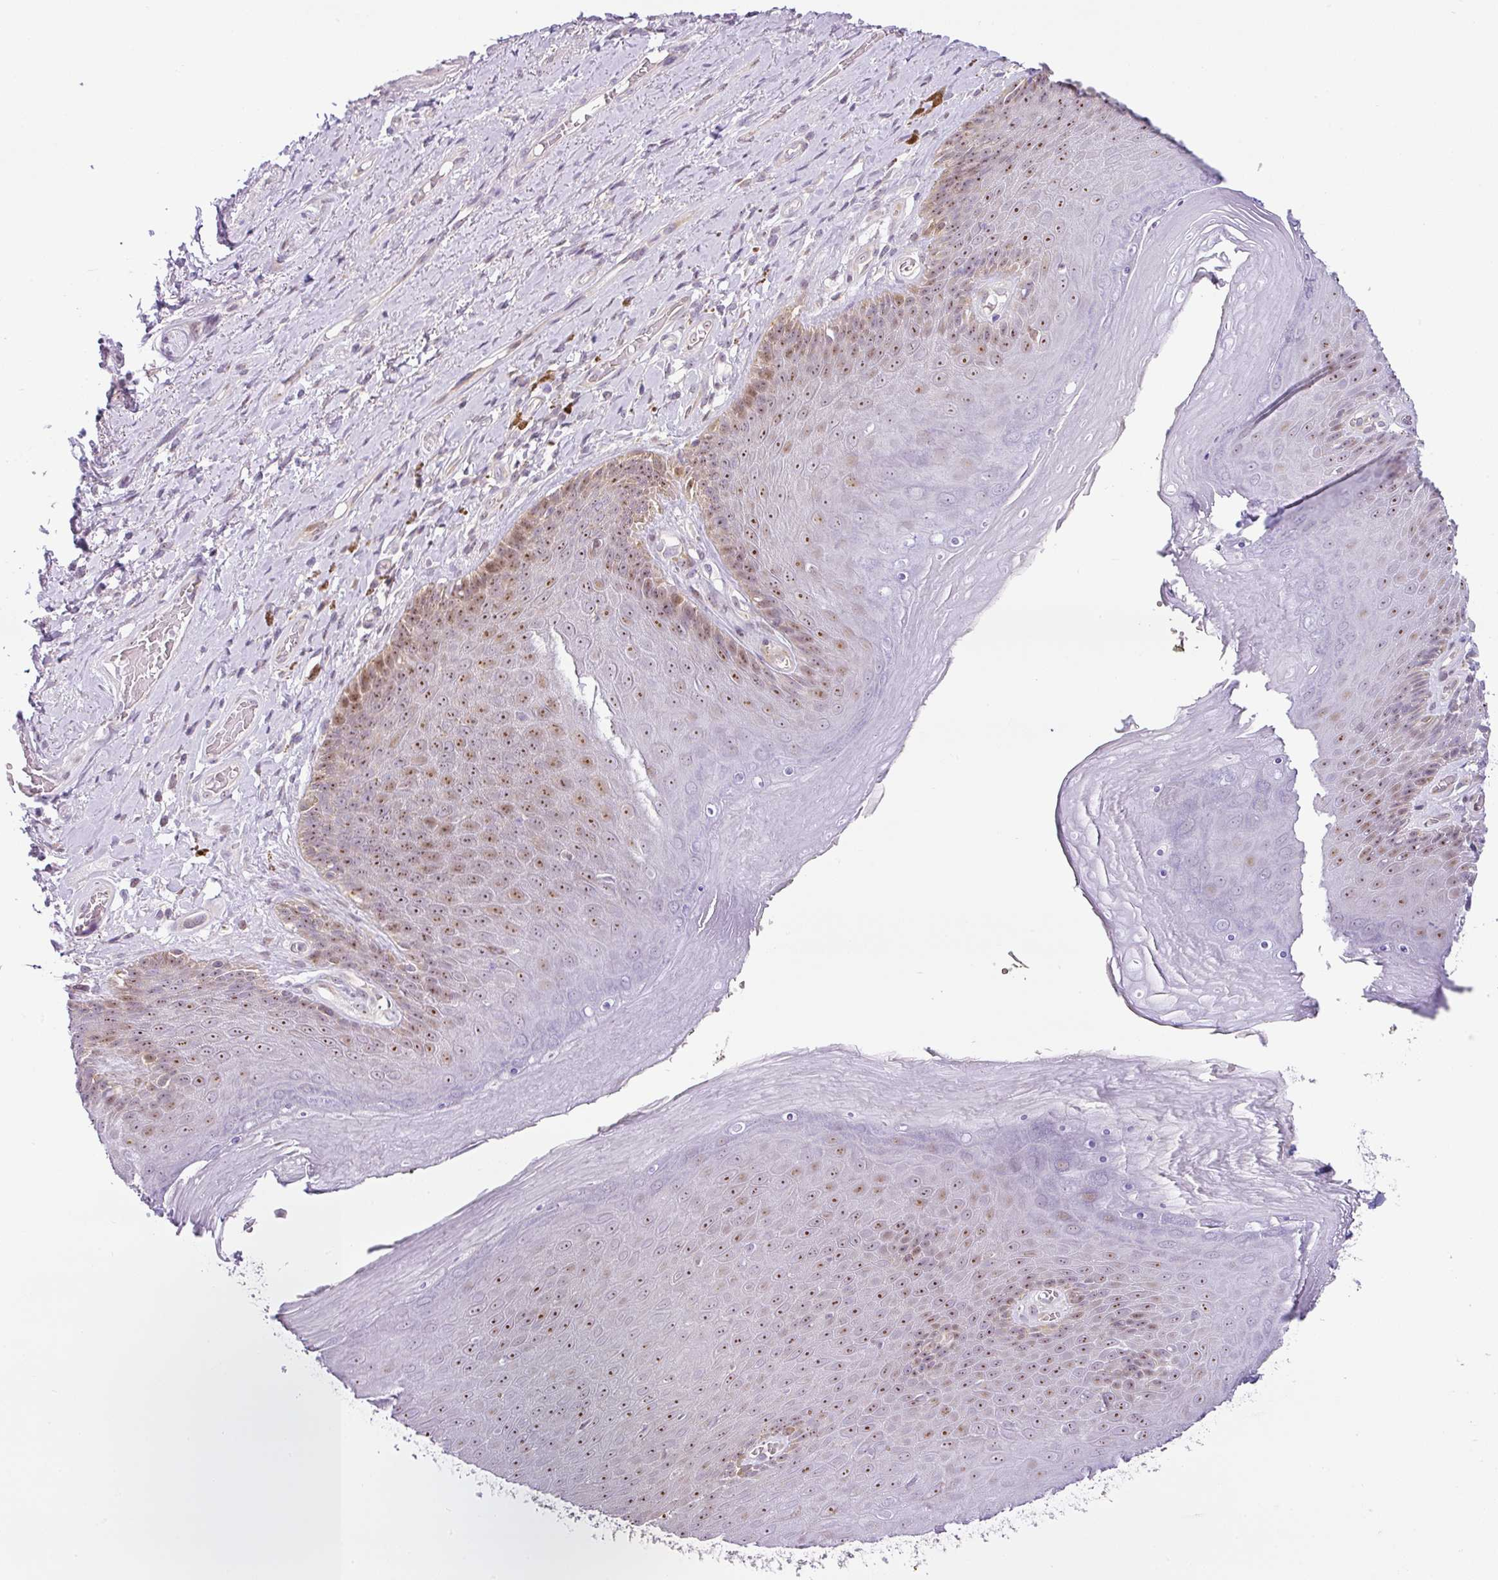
{"staining": {"intensity": "moderate", "quantity": "25%-75%", "location": "nuclear"}, "tissue": "skin", "cell_type": "Epidermal cells", "image_type": "normal", "snomed": [{"axis": "morphology", "description": "Normal tissue, NOS"}, {"axis": "topography", "description": "Anal"}, {"axis": "topography", "description": "Peripheral nerve tissue"}], "caption": "The histopathology image displays staining of normal skin, revealing moderate nuclear protein expression (brown color) within epidermal cells.", "gene": "NDUFB2", "patient": {"sex": "male", "age": 53}}